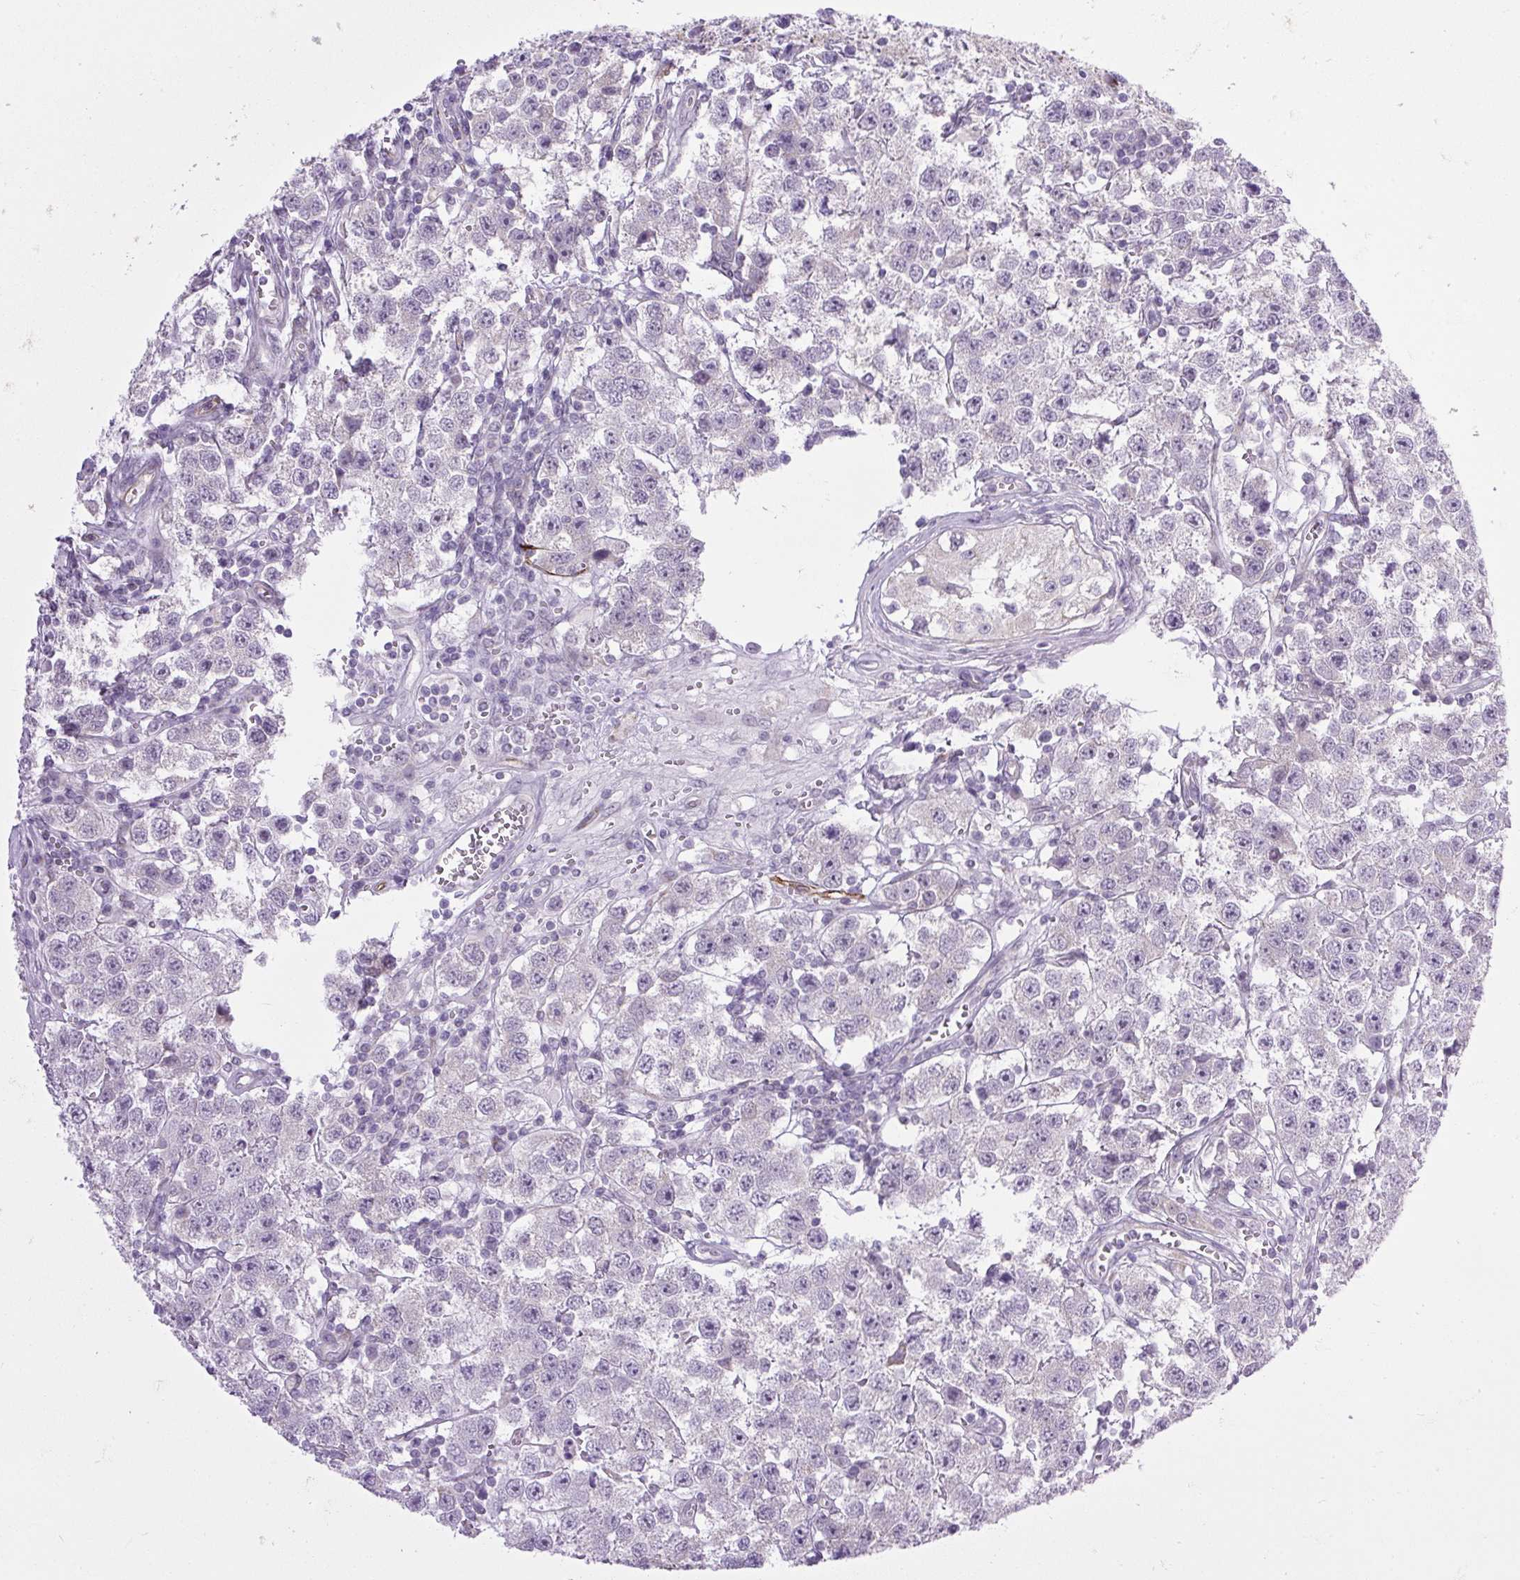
{"staining": {"intensity": "negative", "quantity": "none", "location": "none"}, "tissue": "testis cancer", "cell_type": "Tumor cells", "image_type": "cancer", "snomed": [{"axis": "morphology", "description": "Seminoma, NOS"}, {"axis": "topography", "description": "Testis"}], "caption": "Tumor cells show no significant protein staining in testis cancer (seminoma).", "gene": "RNASE10", "patient": {"sex": "male", "age": 34}}